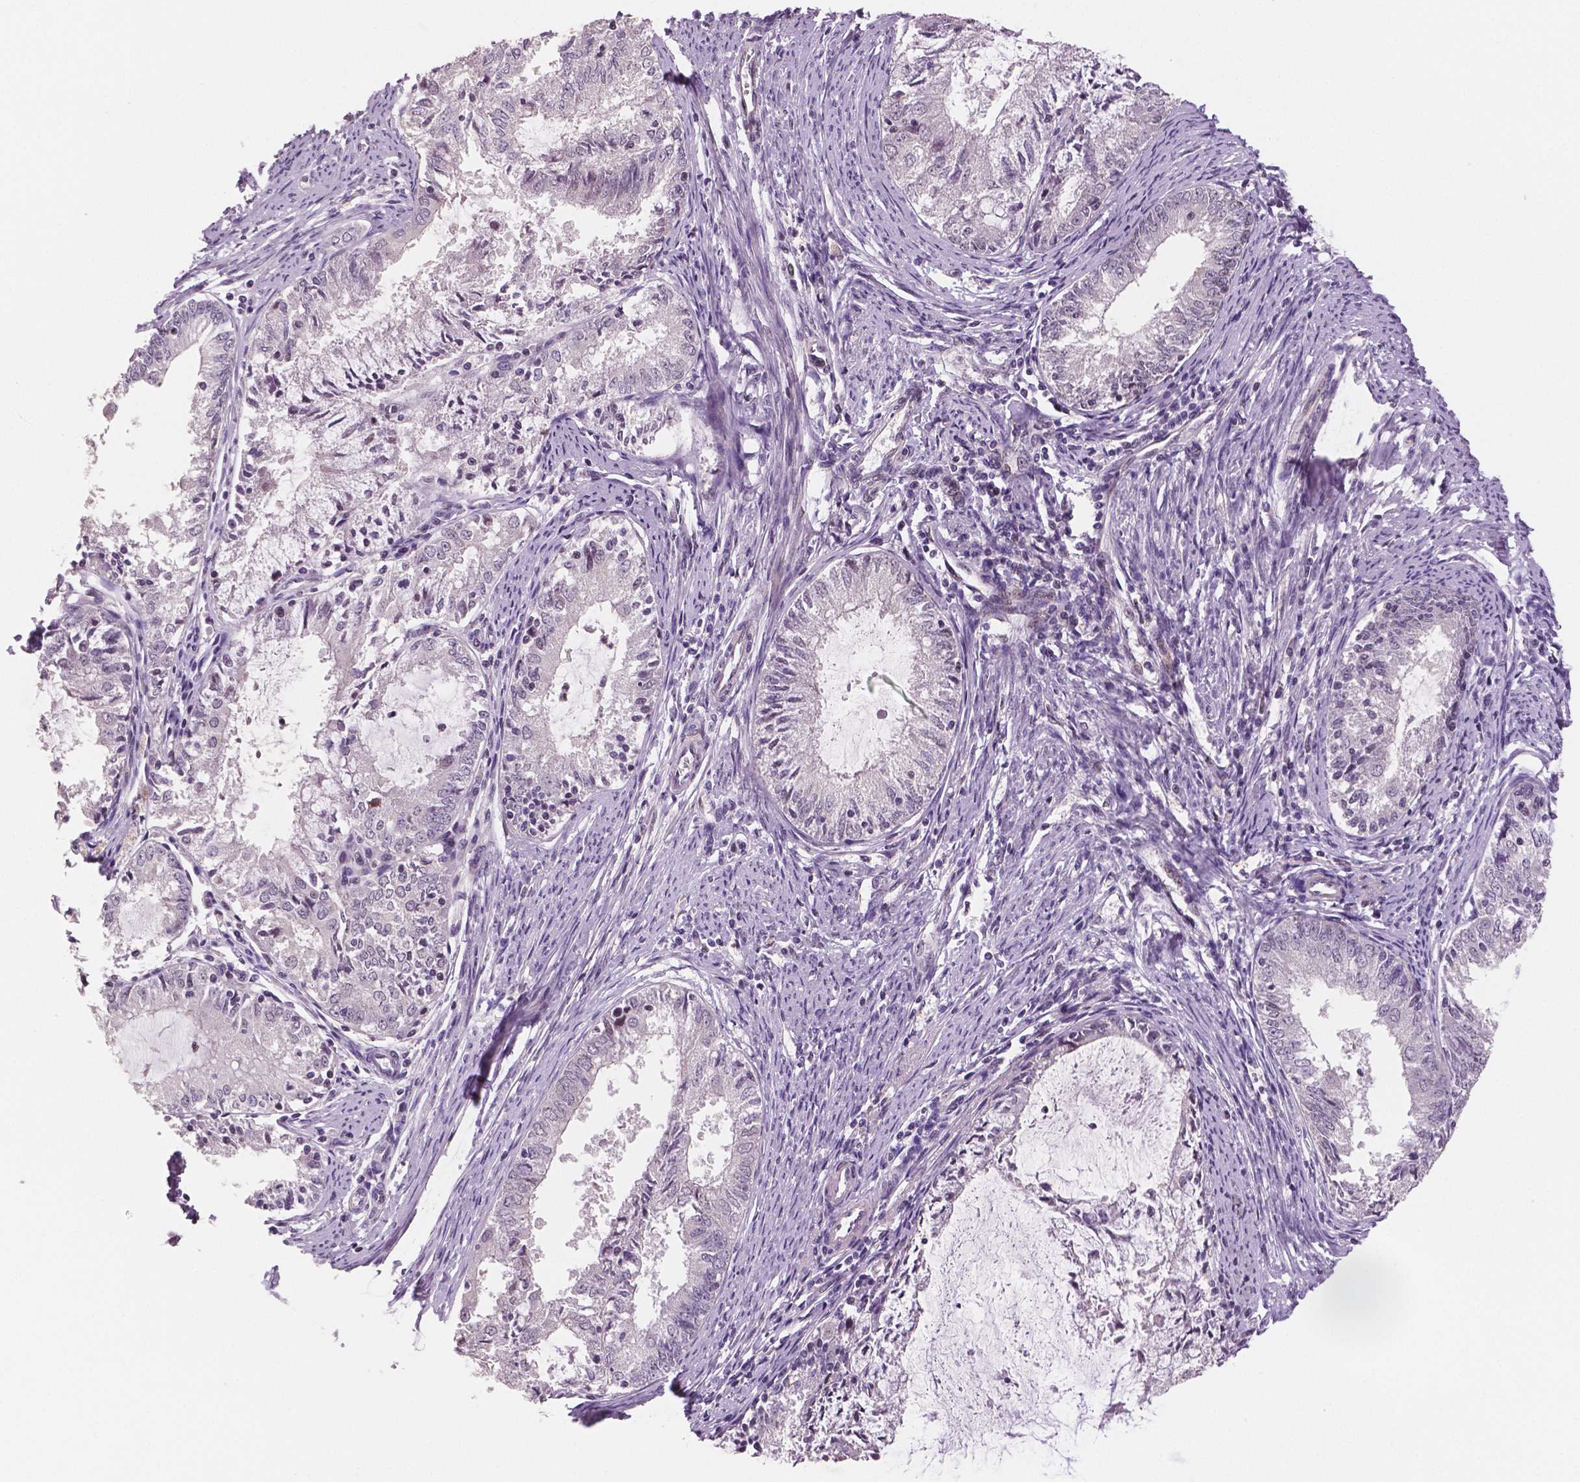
{"staining": {"intensity": "negative", "quantity": "none", "location": "none"}, "tissue": "endometrial cancer", "cell_type": "Tumor cells", "image_type": "cancer", "snomed": [{"axis": "morphology", "description": "Adenocarcinoma, NOS"}, {"axis": "topography", "description": "Endometrium"}], "caption": "Human endometrial adenocarcinoma stained for a protein using immunohistochemistry (IHC) reveals no staining in tumor cells.", "gene": "STAT3", "patient": {"sex": "female", "age": 57}}